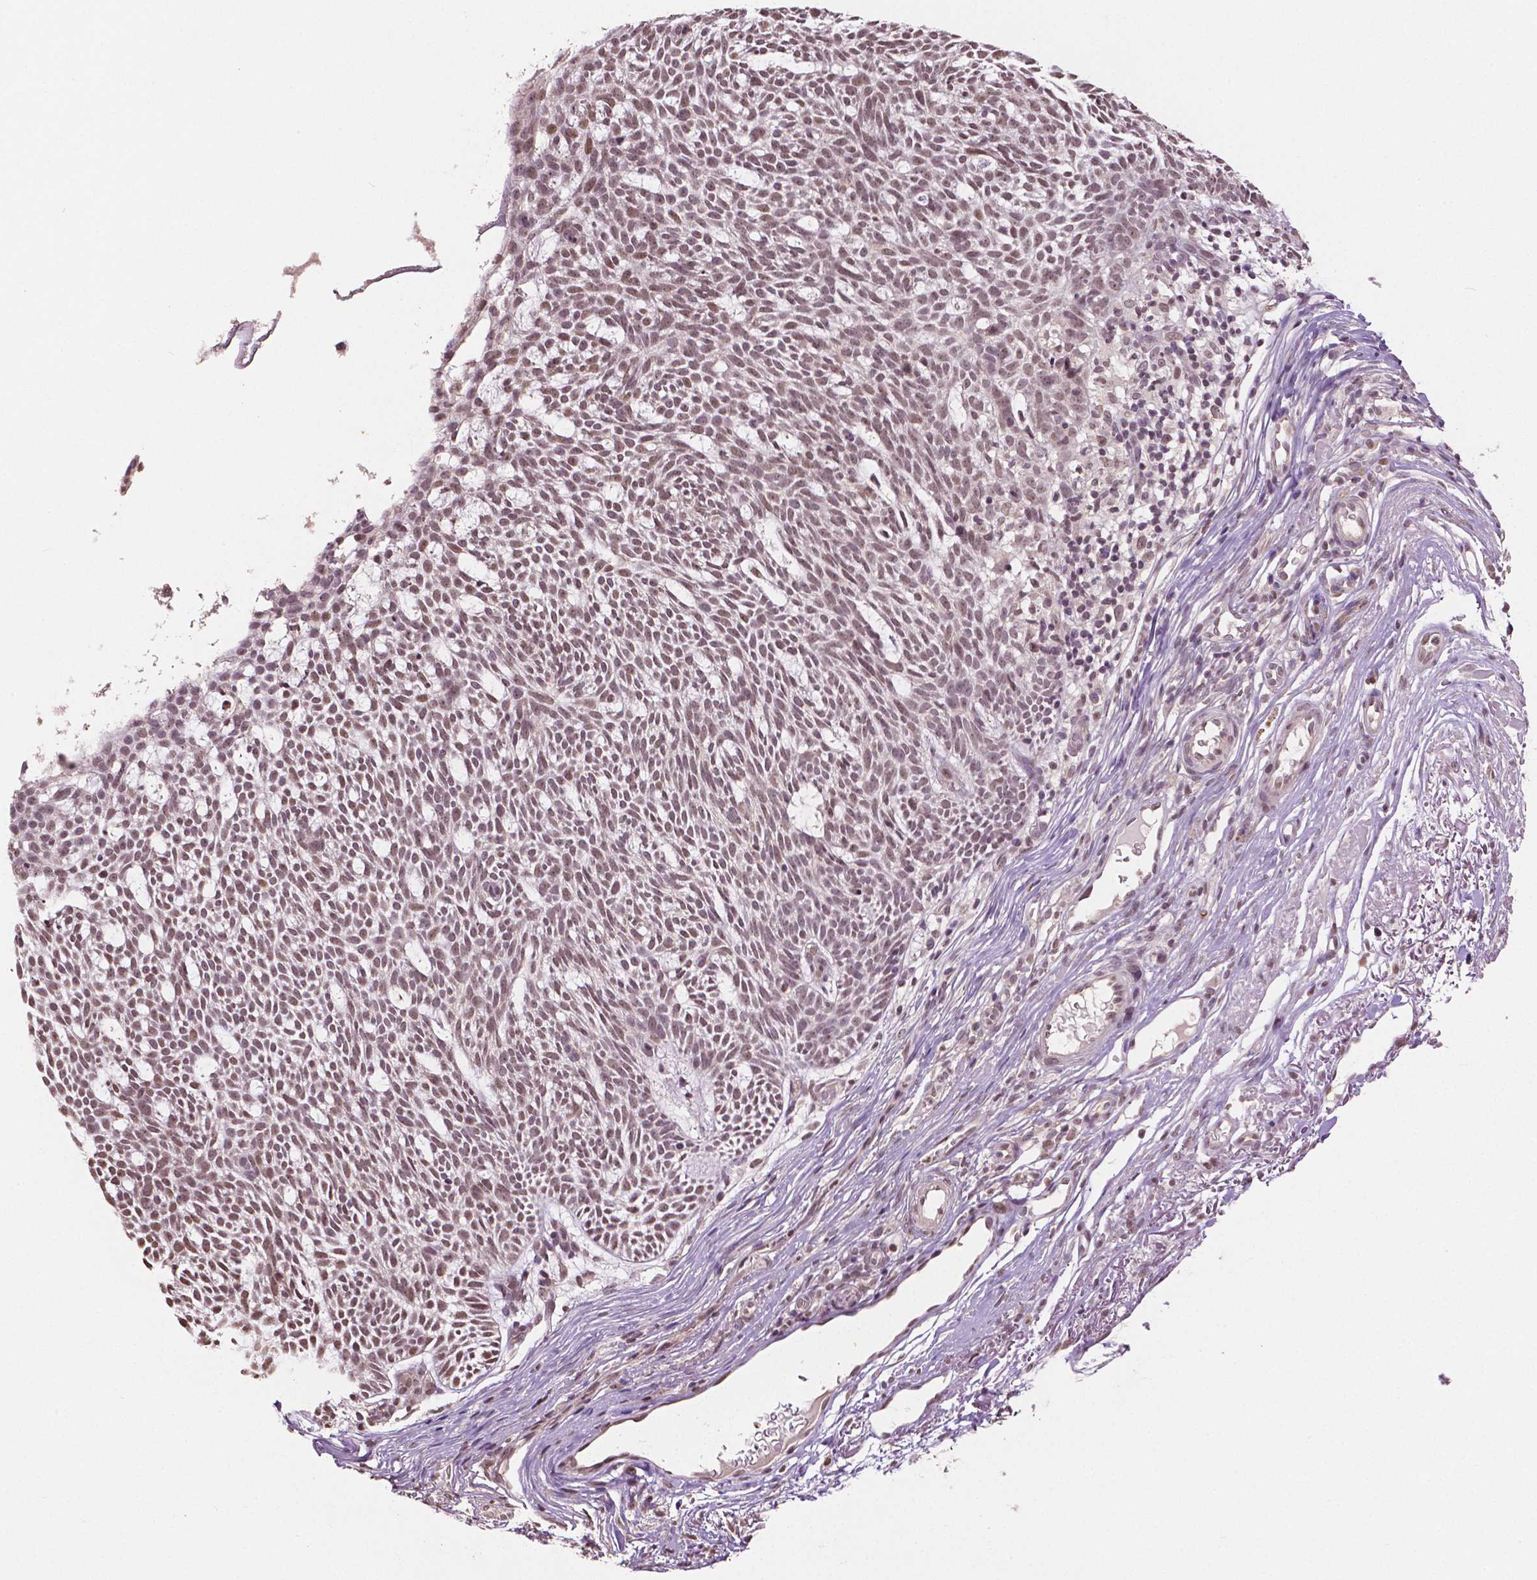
{"staining": {"intensity": "moderate", "quantity": ">75%", "location": "nuclear"}, "tissue": "skin cancer", "cell_type": "Tumor cells", "image_type": "cancer", "snomed": [{"axis": "morphology", "description": "Normal tissue, NOS"}, {"axis": "morphology", "description": "Basal cell carcinoma"}, {"axis": "topography", "description": "Skin"}], "caption": "Skin cancer (basal cell carcinoma) stained with DAB (3,3'-diaminobenzidine) immunohistochemistry (IHC) reveals medium levels of moderate nuclear positivity in about >75% of tumor cells.", "gene": "DEK", "patient": {"sex": "male", "age": 68}}